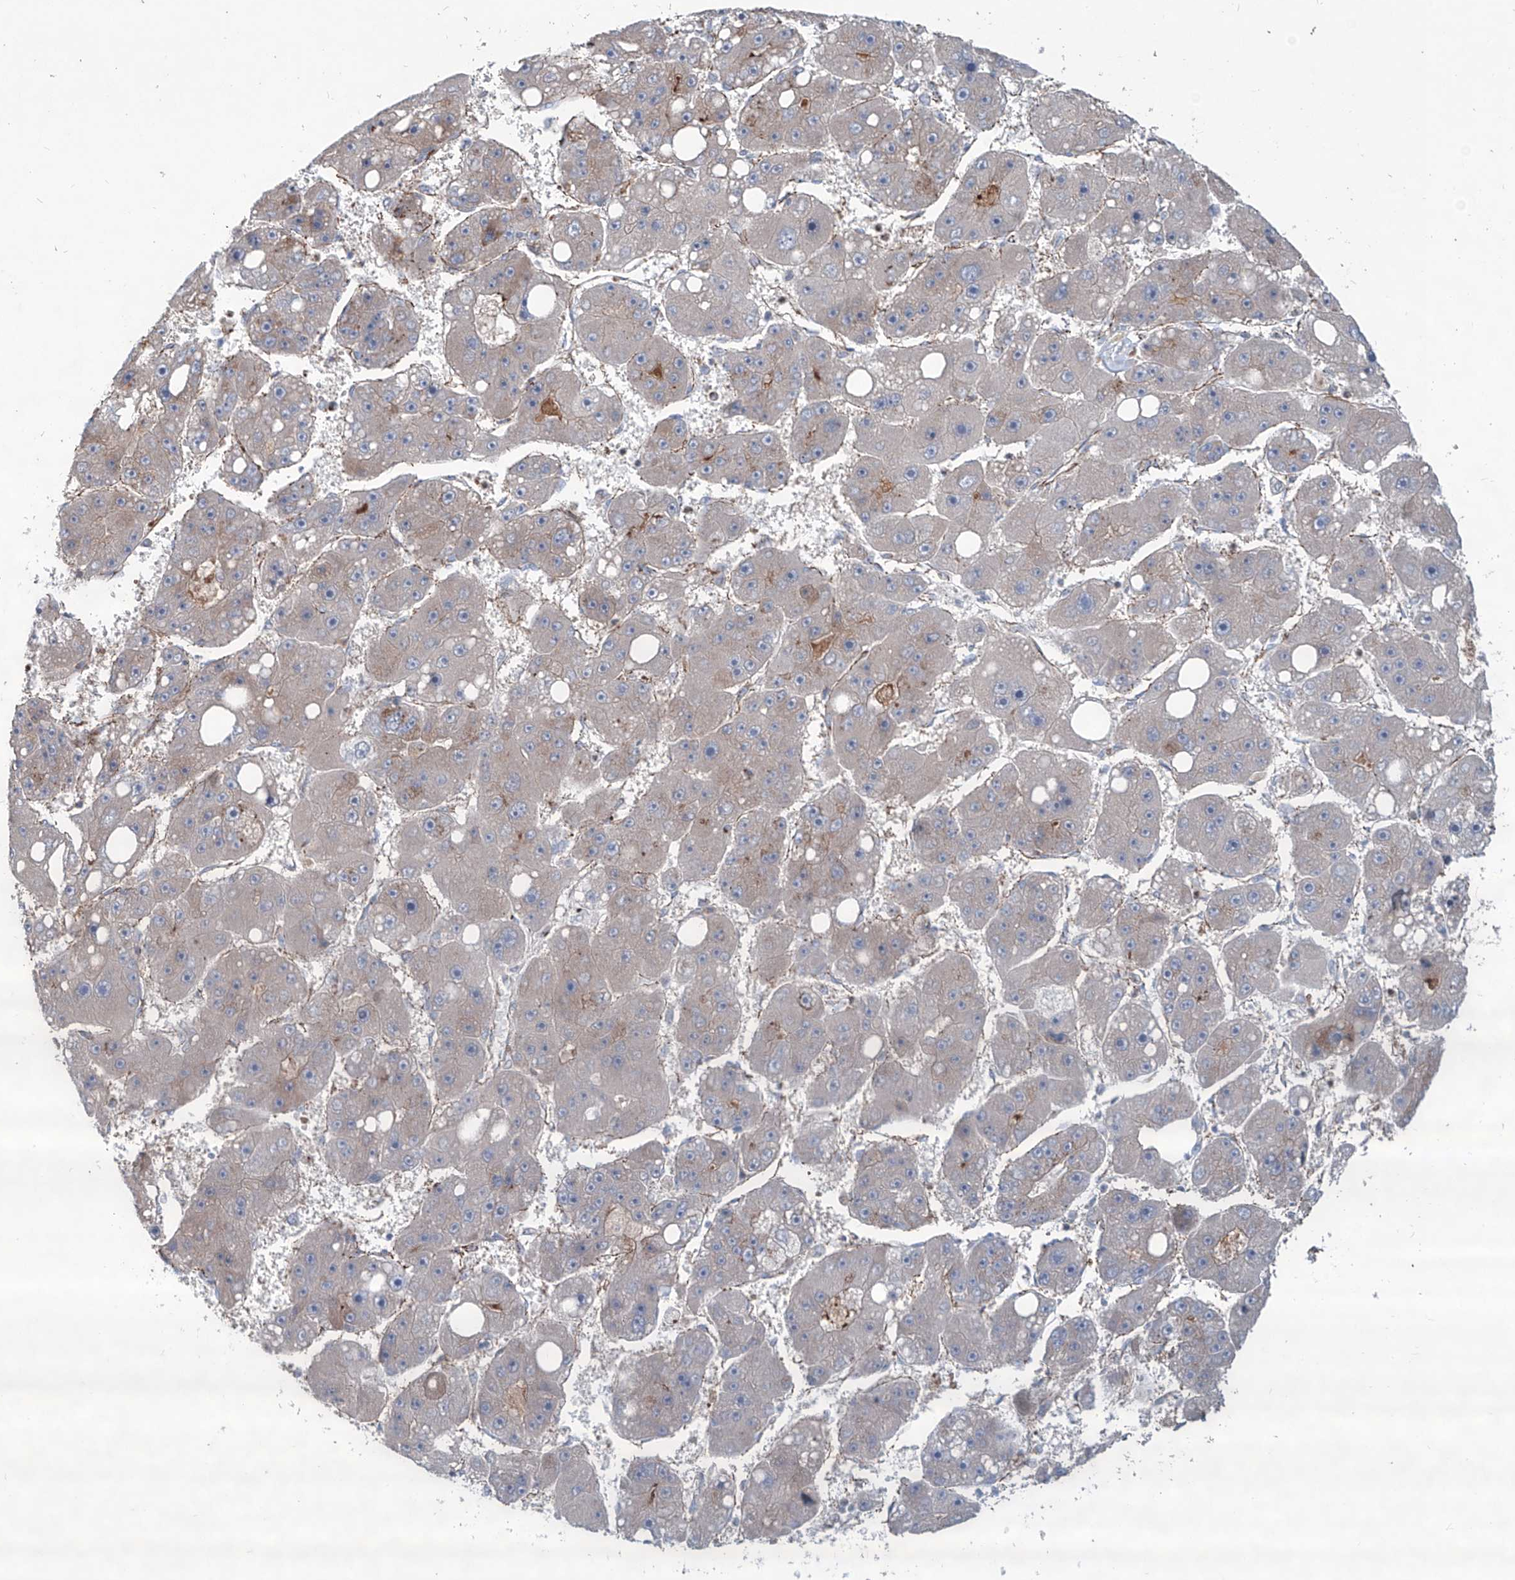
{"staining": {"intensity": "negative", "quantity": "none", "location": "none"}, "tissue": "liver cancer", "cell_type": "Tumor cells", "image_type": "cancer", "snomed": [{"axis": "morphology", "description": "Carcinoma, Hepatocellular, NOS"}, {"axis": "topography", "description": "Liver"}], "caption": "Immunohistochemical staining of human liver hepatocellular carcinoma demonstrates no significant positivity in tumor cells.", "gene": "CDH5", "patient": {"sex": "female", "age": 61}}